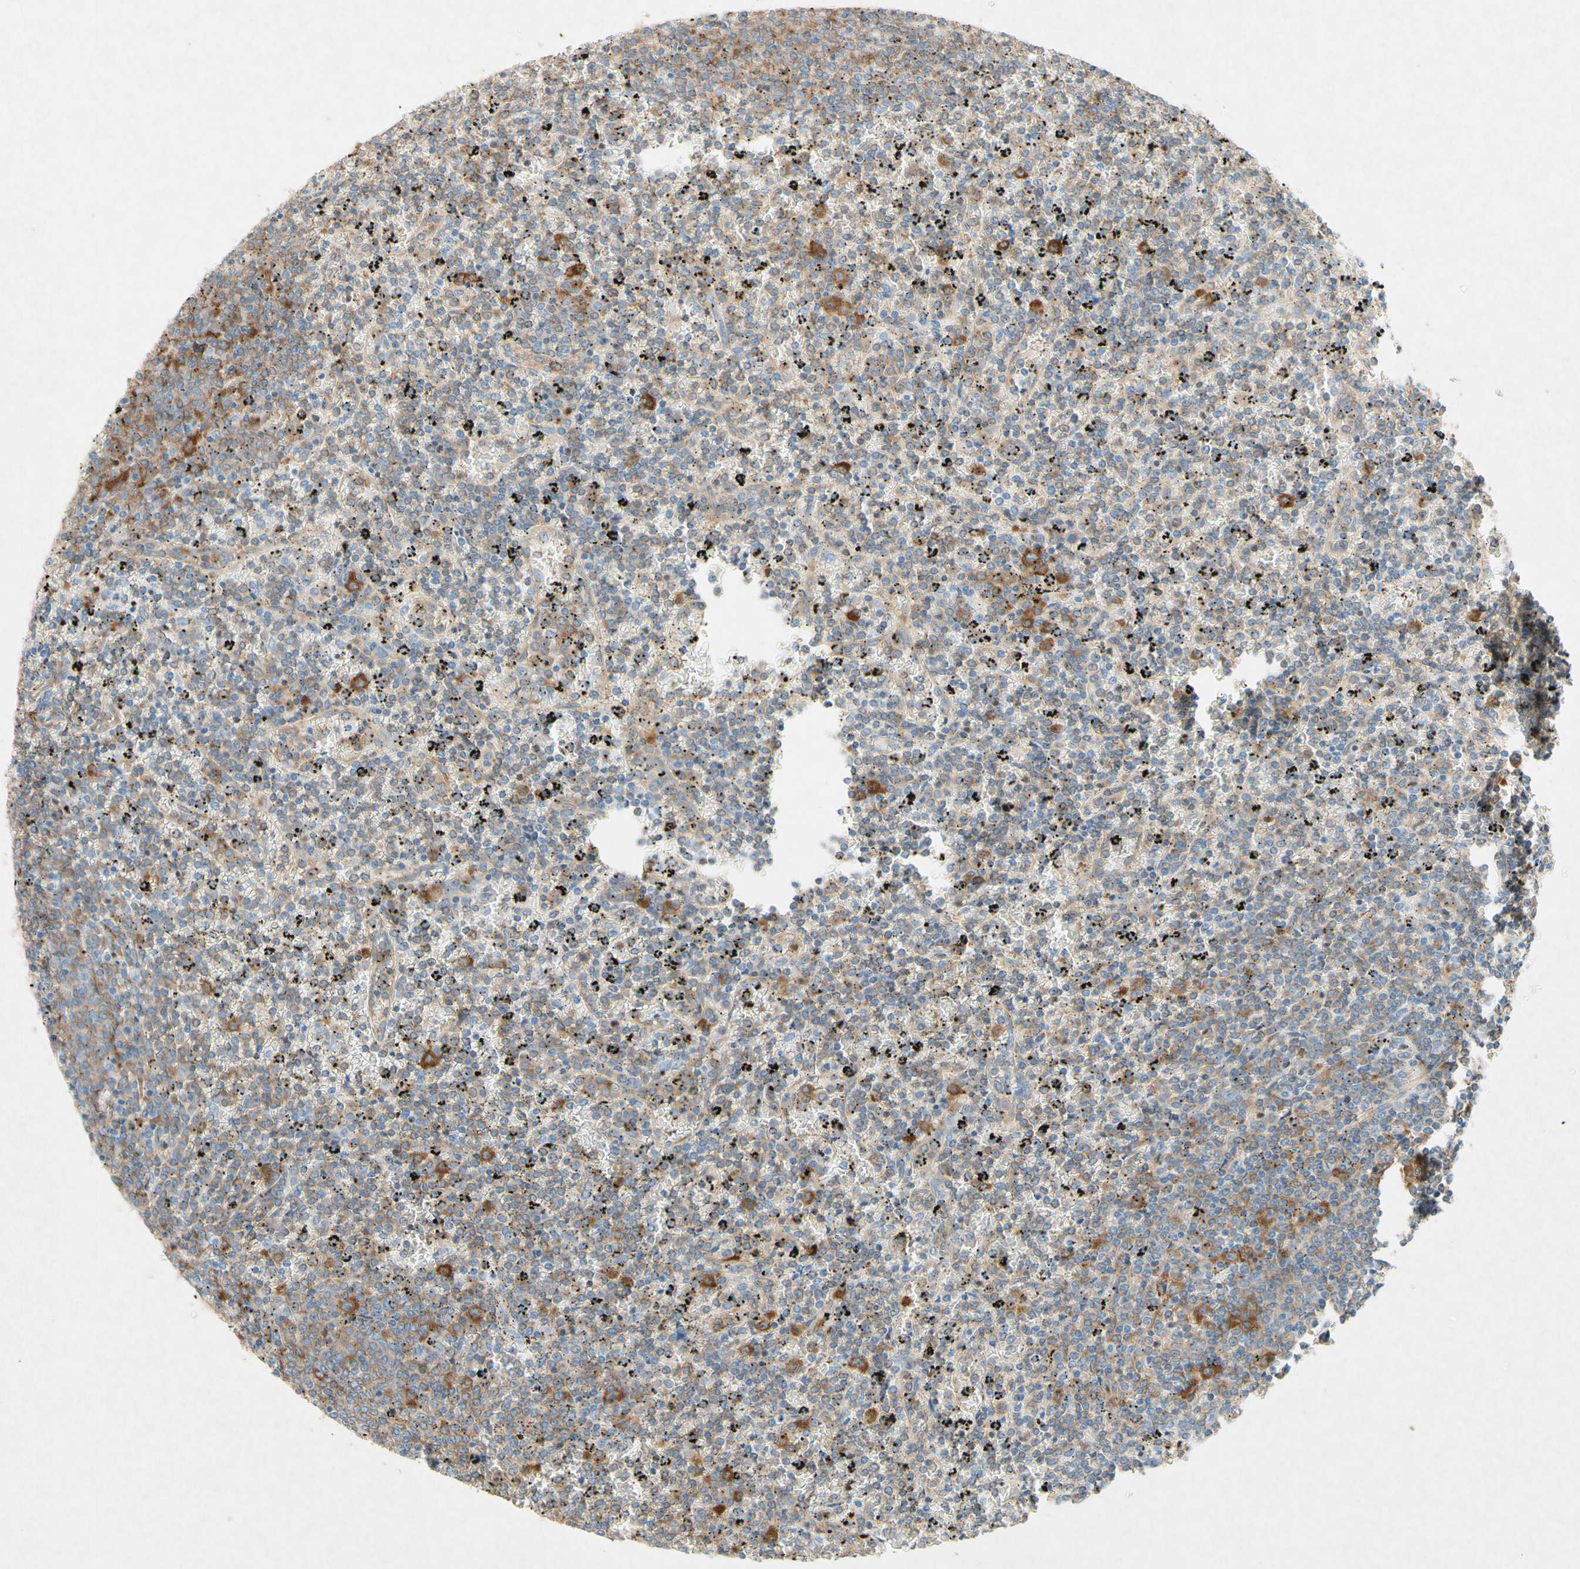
{"staining": {"intensity": "moderate", "quantity": "<25%", "location": "cytoplasmic/membranous"}, "tissue": "lymphoma", "cell_type": "Tumor cells", "image_type": "cancer", "snomed": [{"axis": "morphology", "description": "Malignant lymphoma, non-Hodgkin's type, Low grade"}, {"axis": "topography", "description": "Spleen"}], "caption": "A photomicrograph of low-grade malignant lymphoma, non-Hodgkin's type stained for a protein shows moderate cytoplasmic/membranous brown staining in tumor cells. The protein is shown in brown color, while the nuclei are stained blue.", "gene": "PABPC1", "patient": {"sex": "female", "age": 77}}